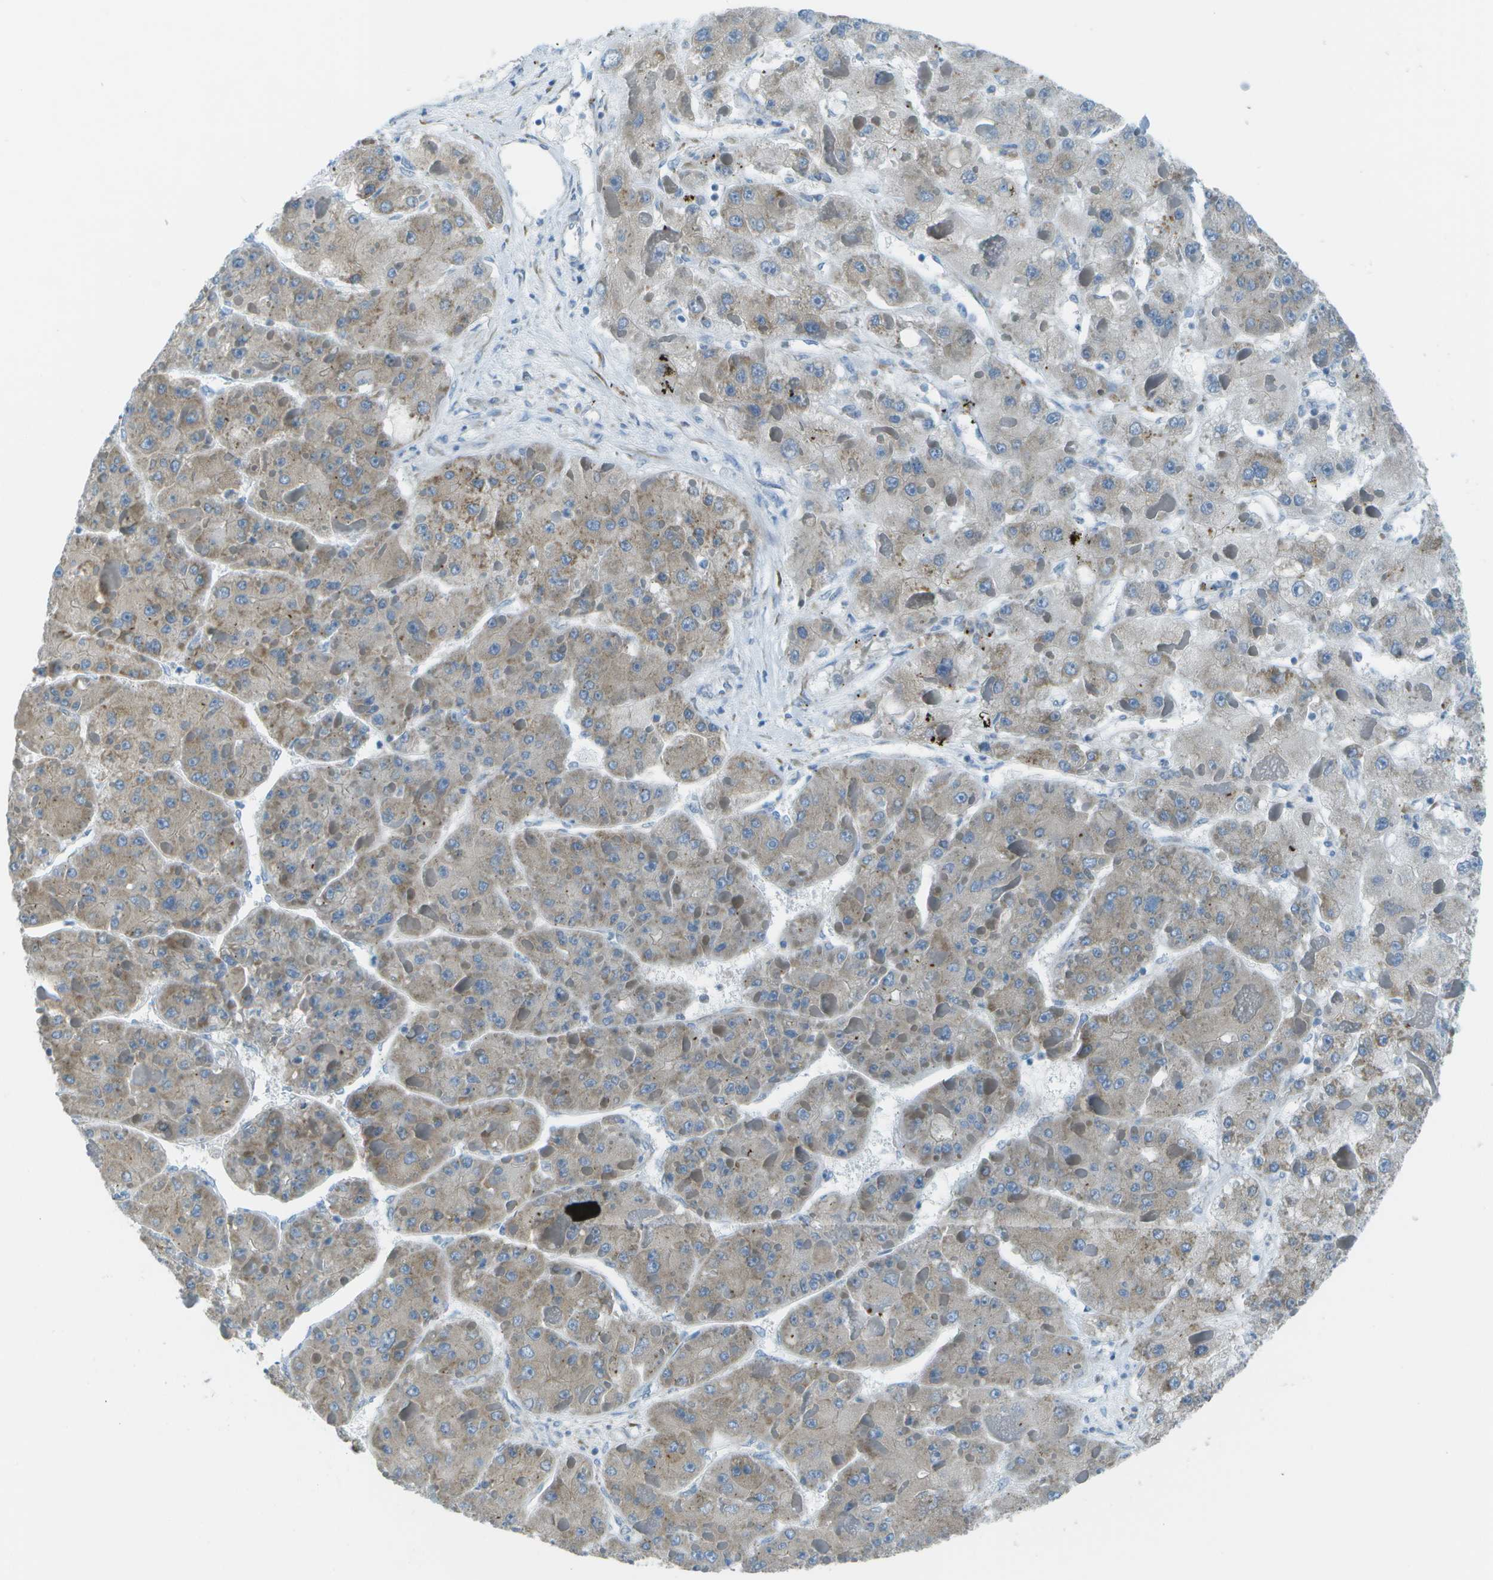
{"staining": {"intensity": "negative", "quantity": "none", "location": "none"}, "tissue": "liver cancer", "cell_type": "Tumor cells", "image_type": "cancer", "snomed": [{"axis": "morphology", "description": "Carcinoma, Hepatocellular, NOS"}, {"axis": "topography", "description": "Liver"}], "caption": "Liver hepatocellular carcinoma was stained to show a protein in brown. There is no significant staining in tumor cells.", "gene": "KCTD3", "patient": {"sex": "female", "age": 73}}